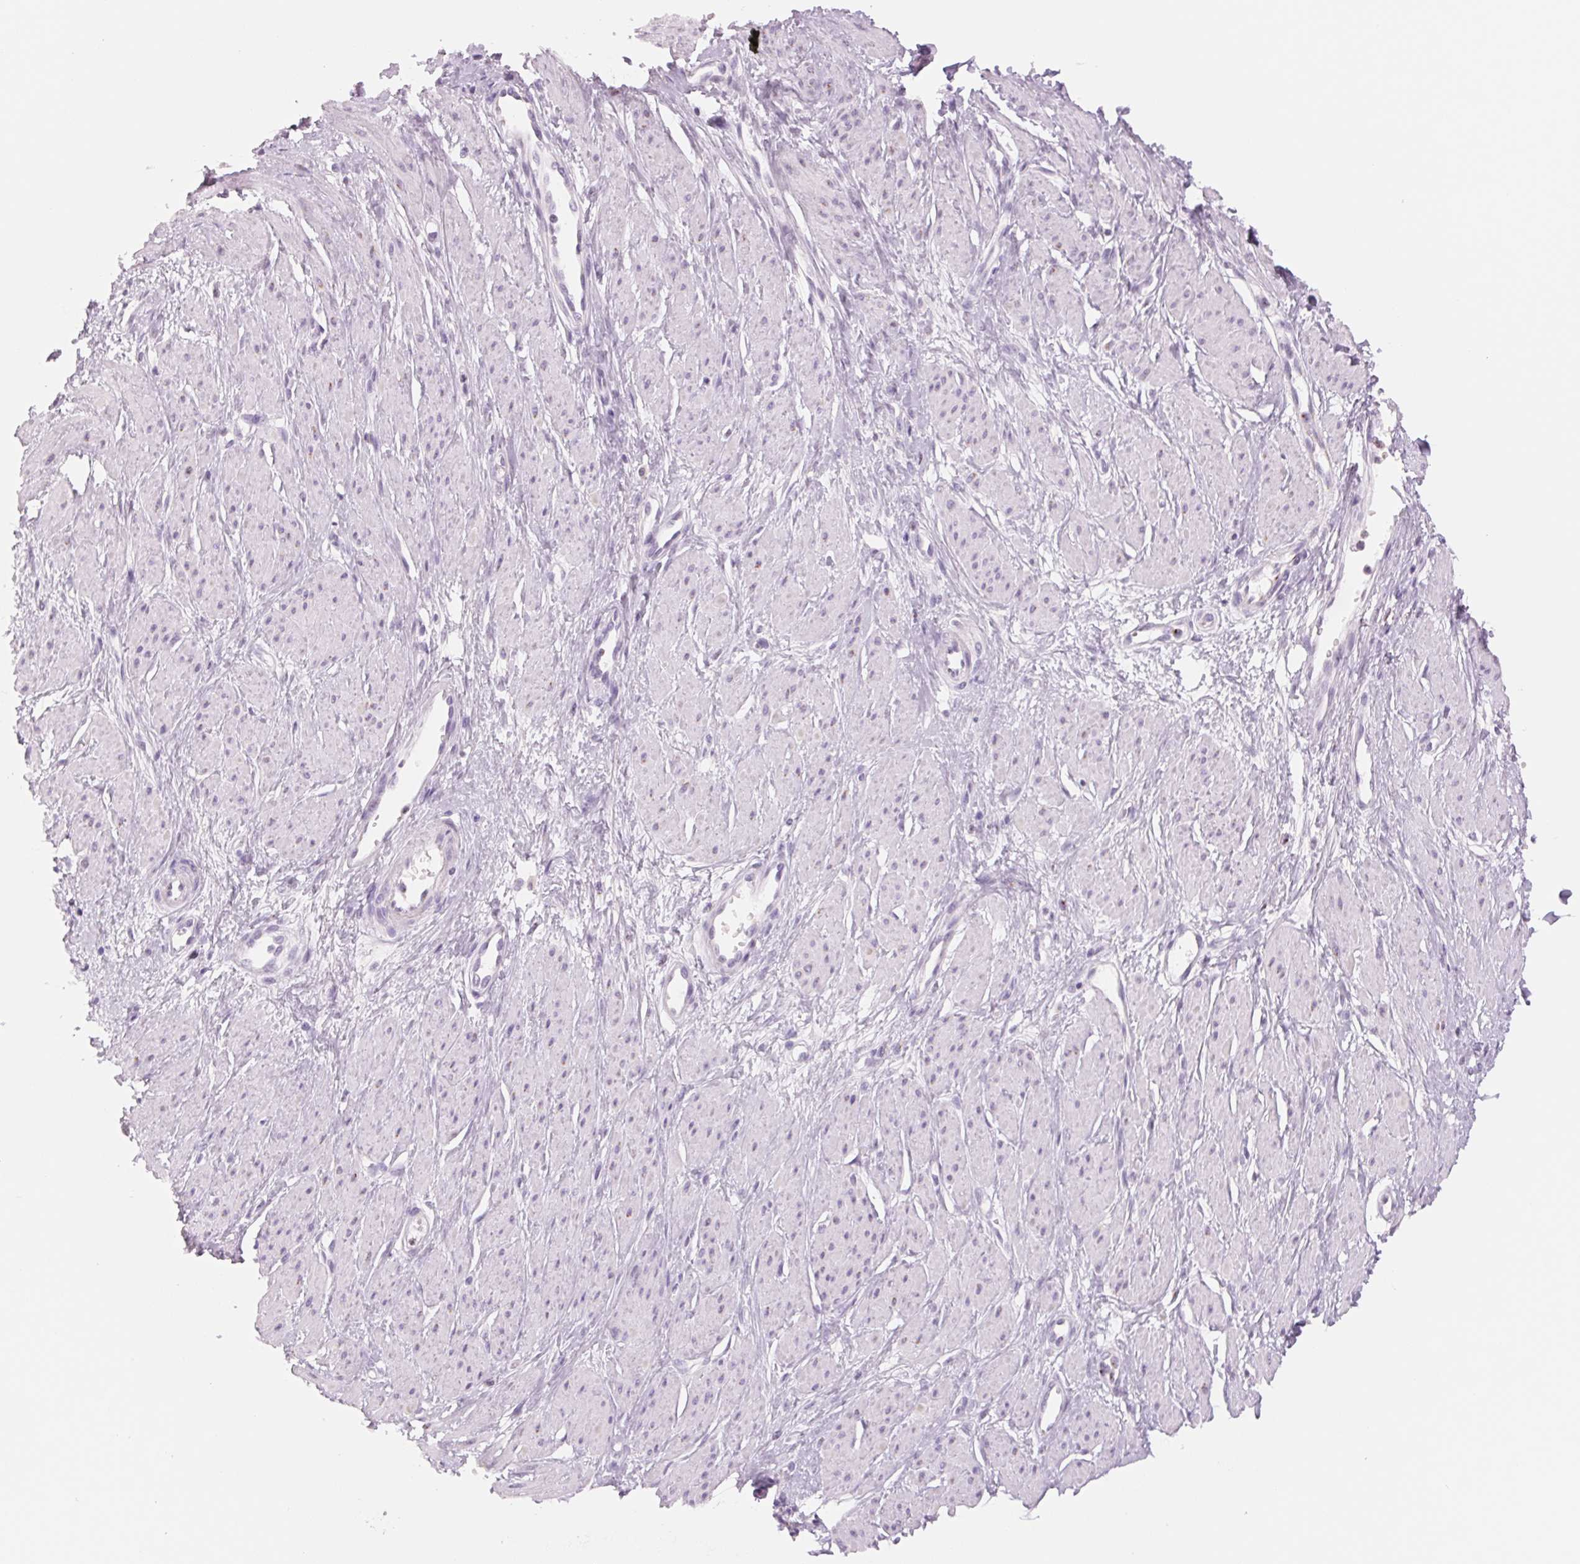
{"staining": {"intensity": "negative", "quantity": "none", "location": "none"}, "tissue": "smooth muscle", "cell_type": "Smooth muscle cells", "image_type": "normal", "snomed": [{"axis": "morphology", "description": "Normal tissue, NOS"}, {"axis": "topography", "description": "Smooth muscle"}, {"axis": "topography", "description": "Uterus"}], "caption": "Immunohistochemical staining of benign smooth muscle exhibits no significant positivity in smooth muscle cells.", "gene": "GALNT7", "patient": {"sex": "female", "age": 39}}